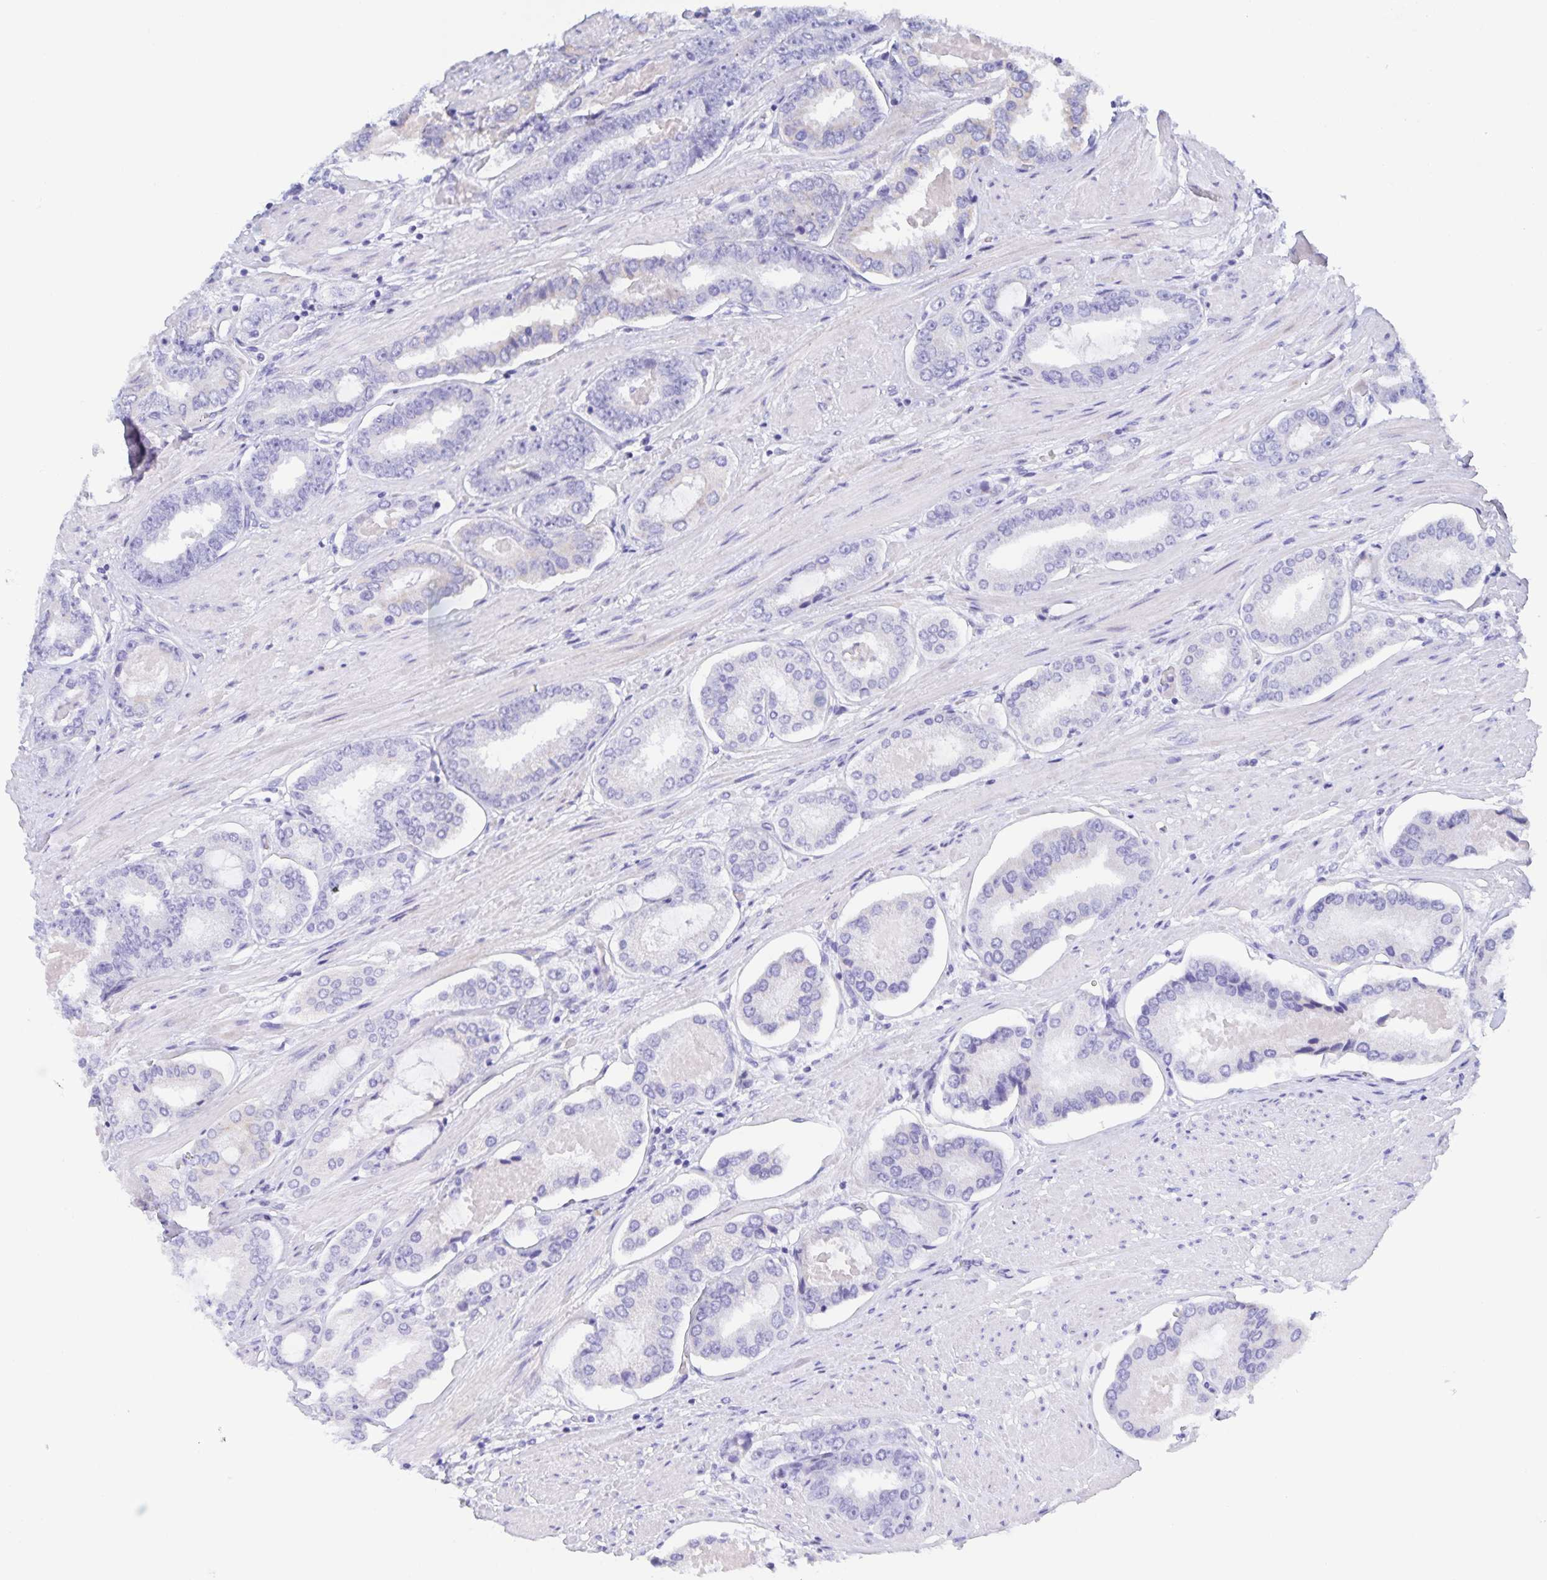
{"staining": {"intensity": "negative", "quantity": "none", "location": "none"}, "tissue": "prostate cancer", "cell_type": "Tumor cells", "image_type": "cancer", "snomed": [{"axis": "morphology", "description": "Adenocarcinoma, High grade"}, {"axis": "topography", "description": "Prostate"}], "caption": "Immunohistochemical staining of human prostate cancer (high-grade adenocarcinoma) demonstrates no significant expression in tumor cells.", "gene": "CATSPER4", "patient": {"sex": "male", "age": 63}}